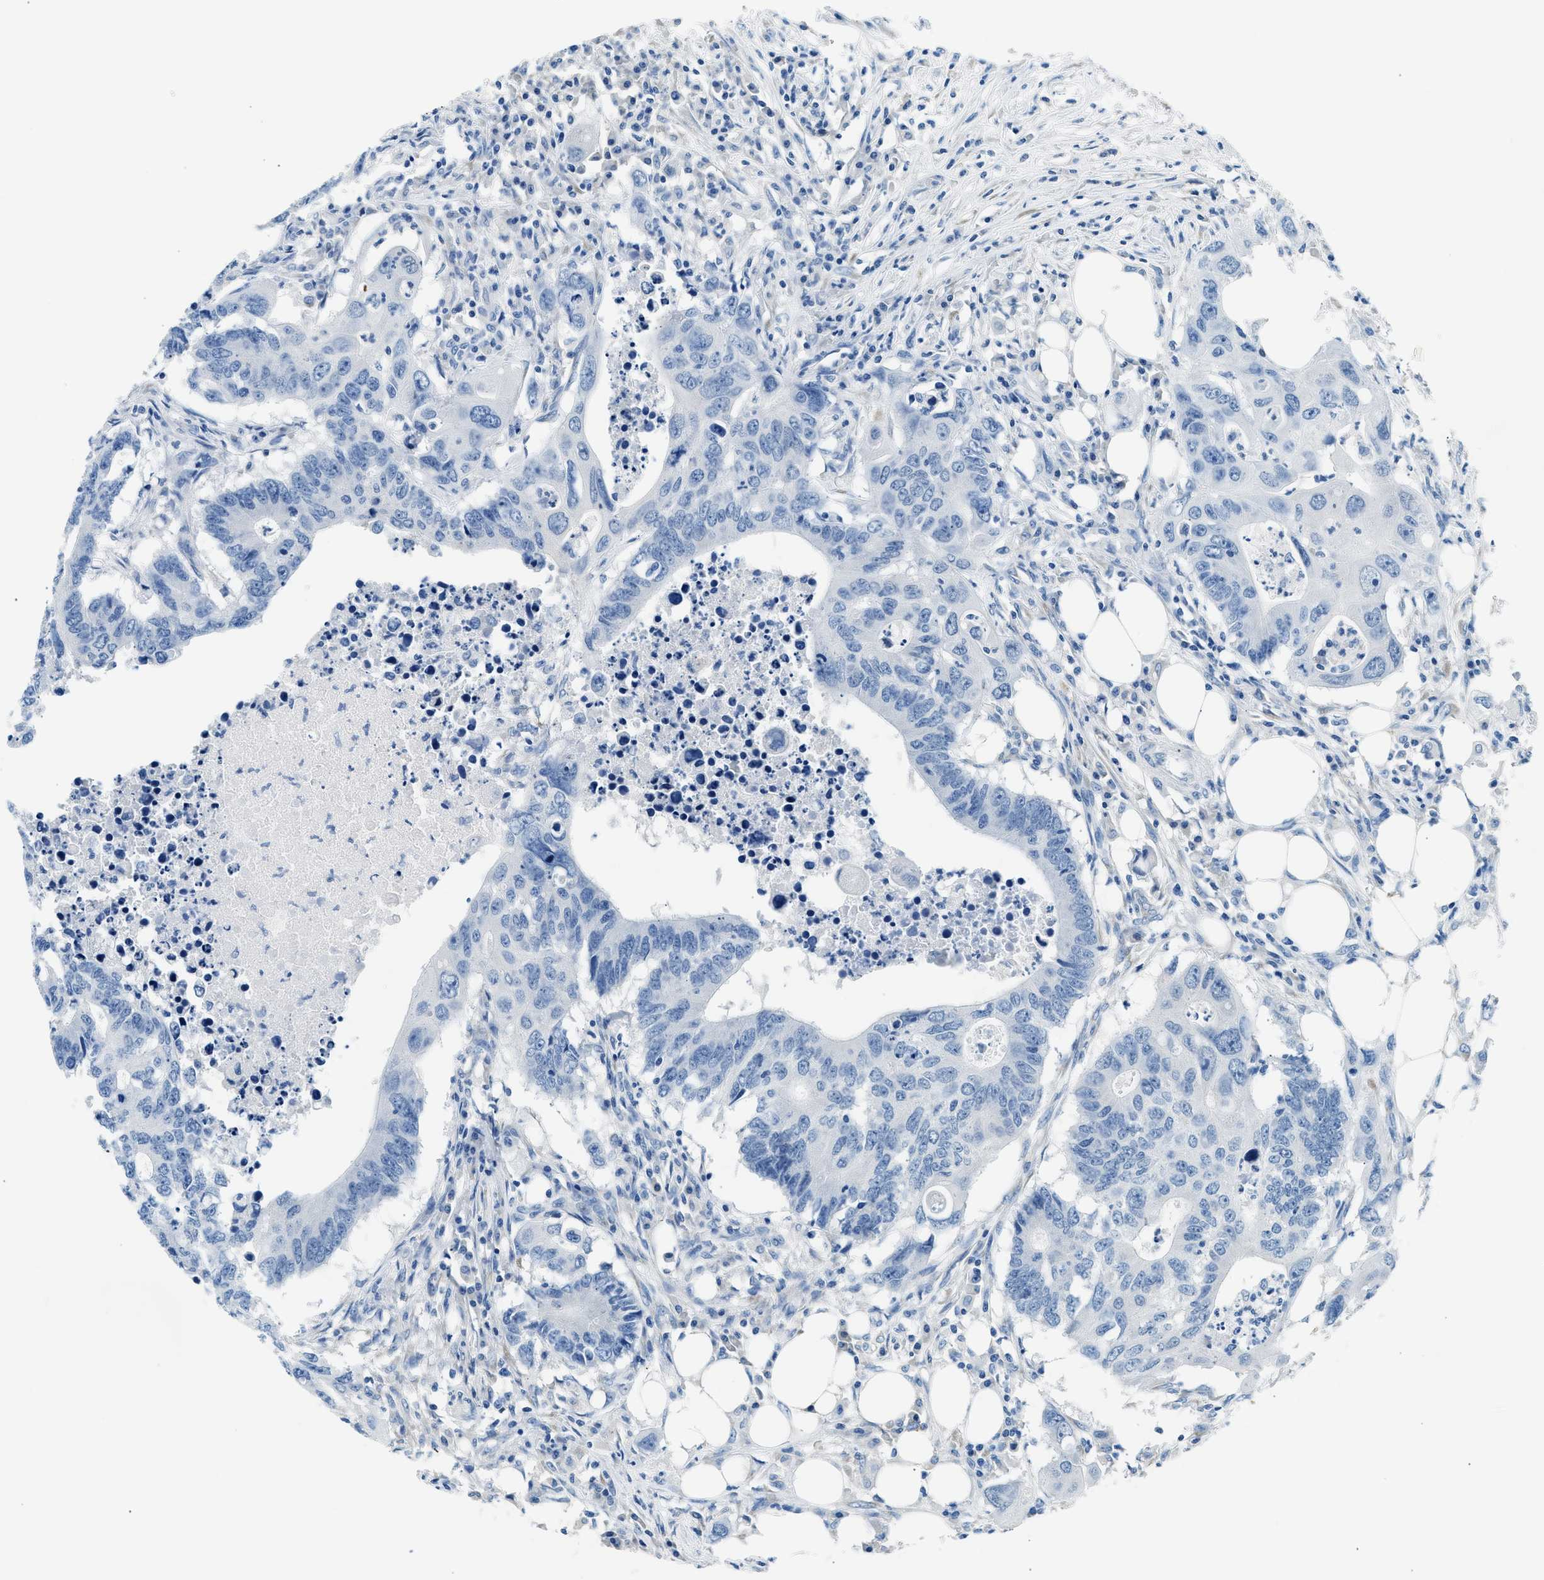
{"staining": {"intensity": "negative", "quantity": "none", "location": "none"}, "tissue": "colorectal cancer", "cell_type": "Tumor cells", "image_type": "cancer", "snomed": [{"axis": "morphology", "description": "Adenocarcinoma, NOS"}, {"axis": "topography", "description": "Colon"}], "caption": "High power microscopy micrograph of an immunohistochemistry (IHC) histopathology image of colorectal adenocarcinoma, revealing no significant expression in tumor cells.", "gene": "CLDN18", "patient": {"sex": "male", "age": 71}}